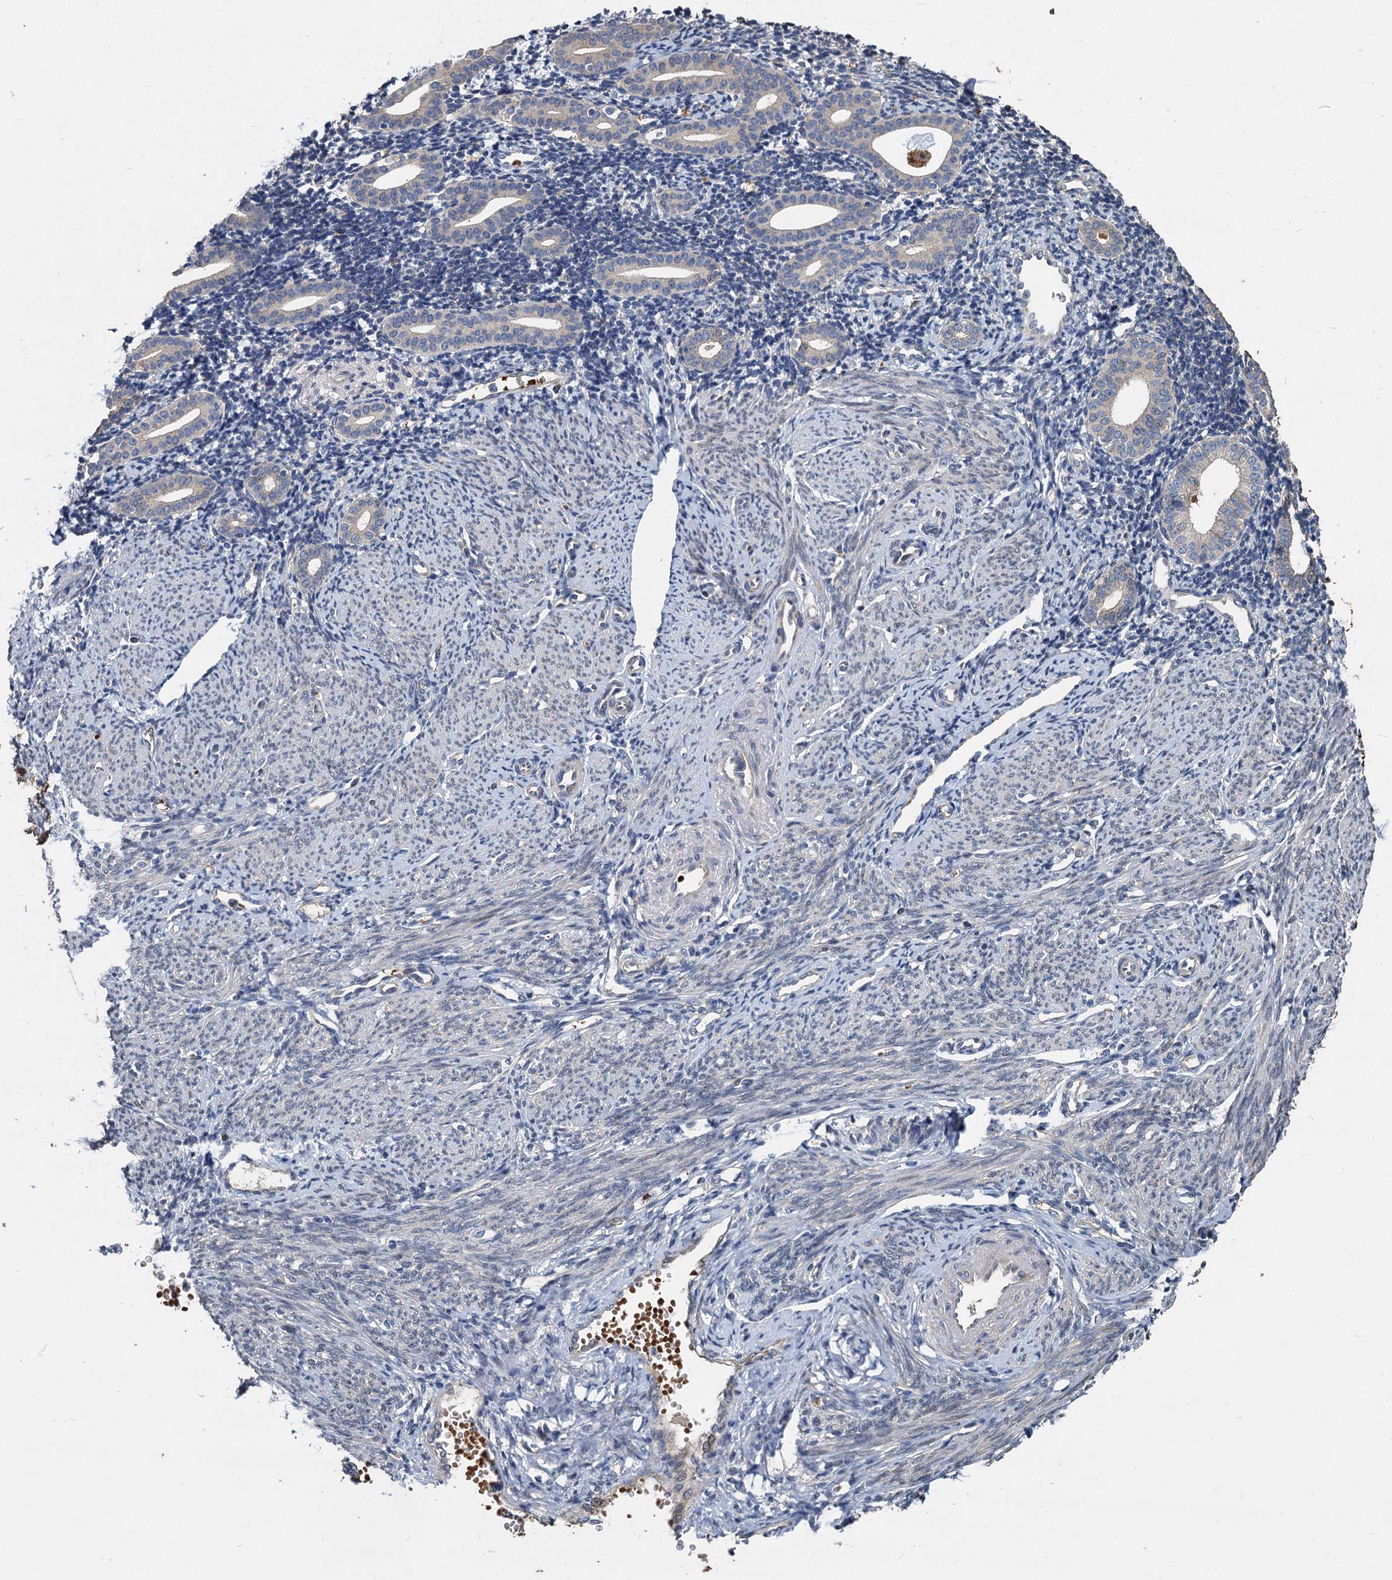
{"staining": {"intensity": "negative", "quantity": "none", "location": "none"}, "tissue": "endometrium", "cell_type": "Cells in endometrial stroma", "image_type": "normal", "snomed": [{"axis": "morphology", "description": "Normal tissue, NOS"}, {"axis": "topography", "description": "Endometrium"}], "caption": "Cells in endometrial stroma show no significant positivity in unremarkable endometrium. The staining was performed using DAB (3,3'-diaminobenzidine) to visualize the protein expression in brown, while the nuclei were stained in blue with hematoxylin (Magnification: 20x).", "gene": "TCTN2", "patient": {"sex": "female", "age": 56}}